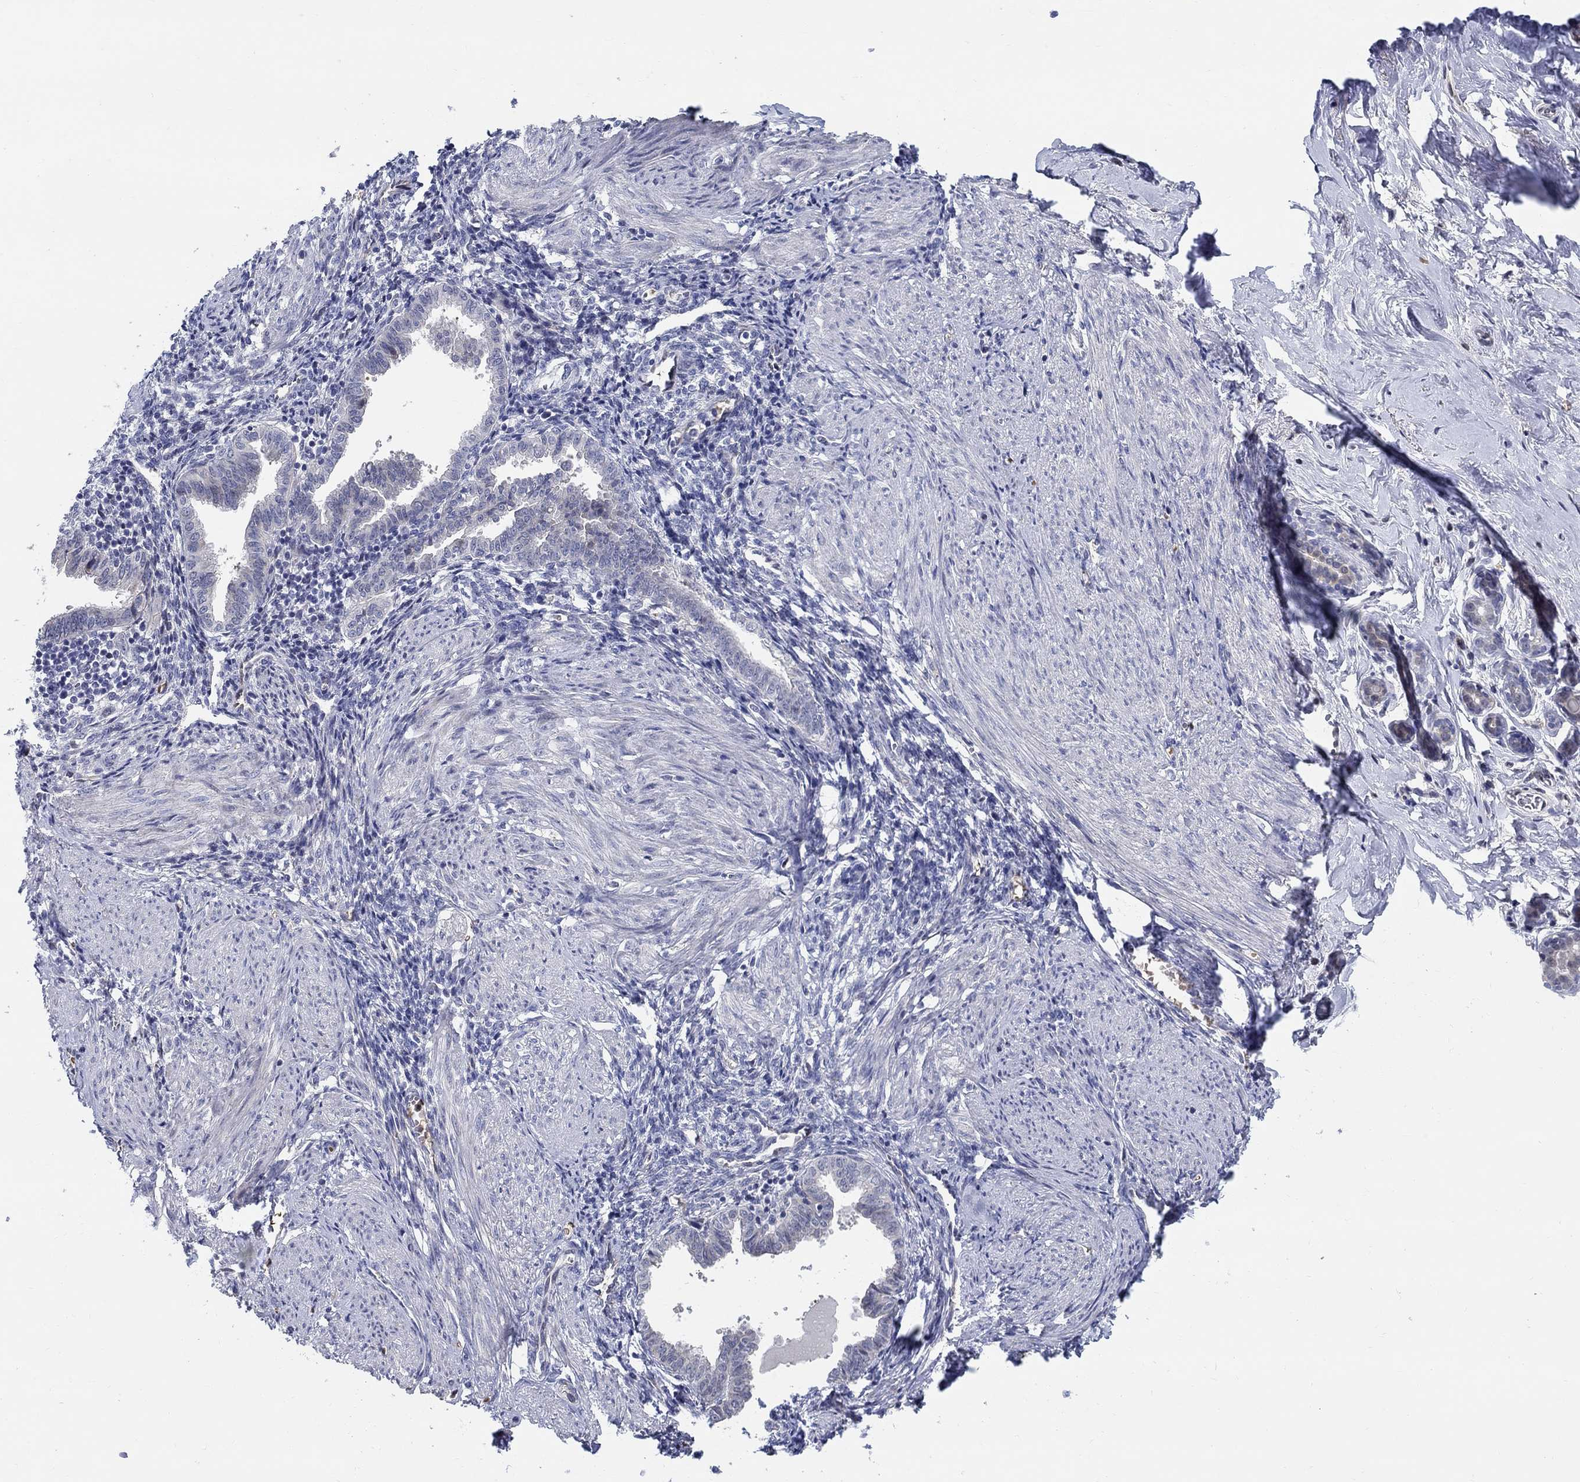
{"staining": {"intensity": "negative", "quantity": "none", "location": "none"}, "tissue": "endometrium", "cell_type": "Cells in endometrial stroma", "image_type": "normal", "snomed": [{"axis": "morphology", "description": "Normal tissue, NOS"}, {"axis": "topography", "description": "Endometrium"}], "caption": "High power microscopy image of an immunohistochemistry photomicrograph of unremarkable endometrium, revealing no significant expression in cells in endometrial stroma.", "gene": "C16orf46", "patient": {"sex": "female", "age": 37}}